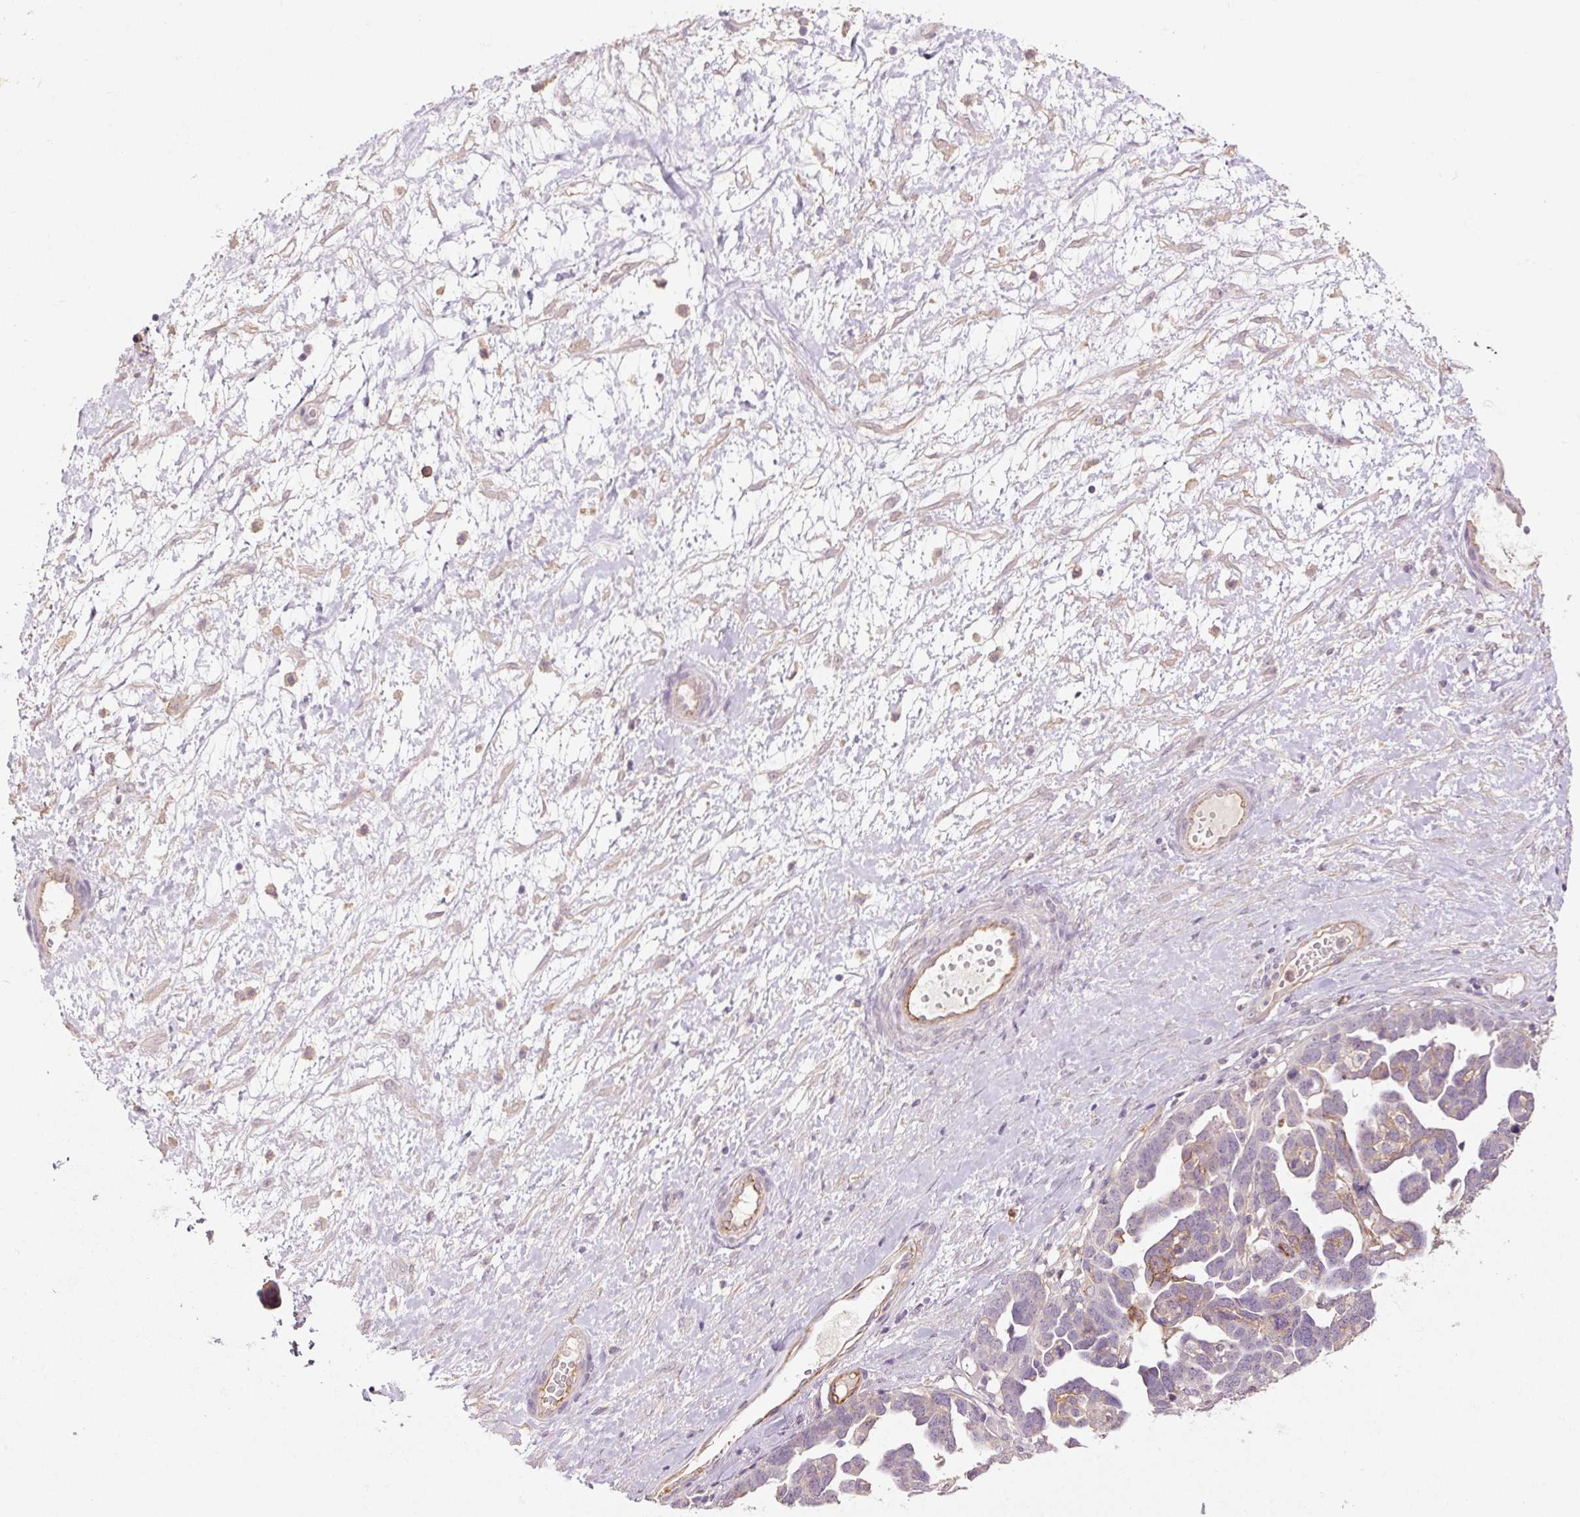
{"staining": {"intensity": "weak", "quantity": "<25%", "location": "cytoplasmic/membranous"}, "tissue": "ovarian cancer", "cell_type": "Tumor cells", "image_type": "cancer", "snomed": [{"axis": "morphology", "description": "Cystadenocarcinoma, serous, NOS"}, {"axis": "topography", "description": "Ovary"}], "caption": "A high-resolution photomicrograph shows IHC staining of ovarian cancer (serous cystadenocarcinoma), which exhibits no significant expression in tumor cells.", "gene": "SLC1A4", "patient": {"sex": "female", "age": 54}}